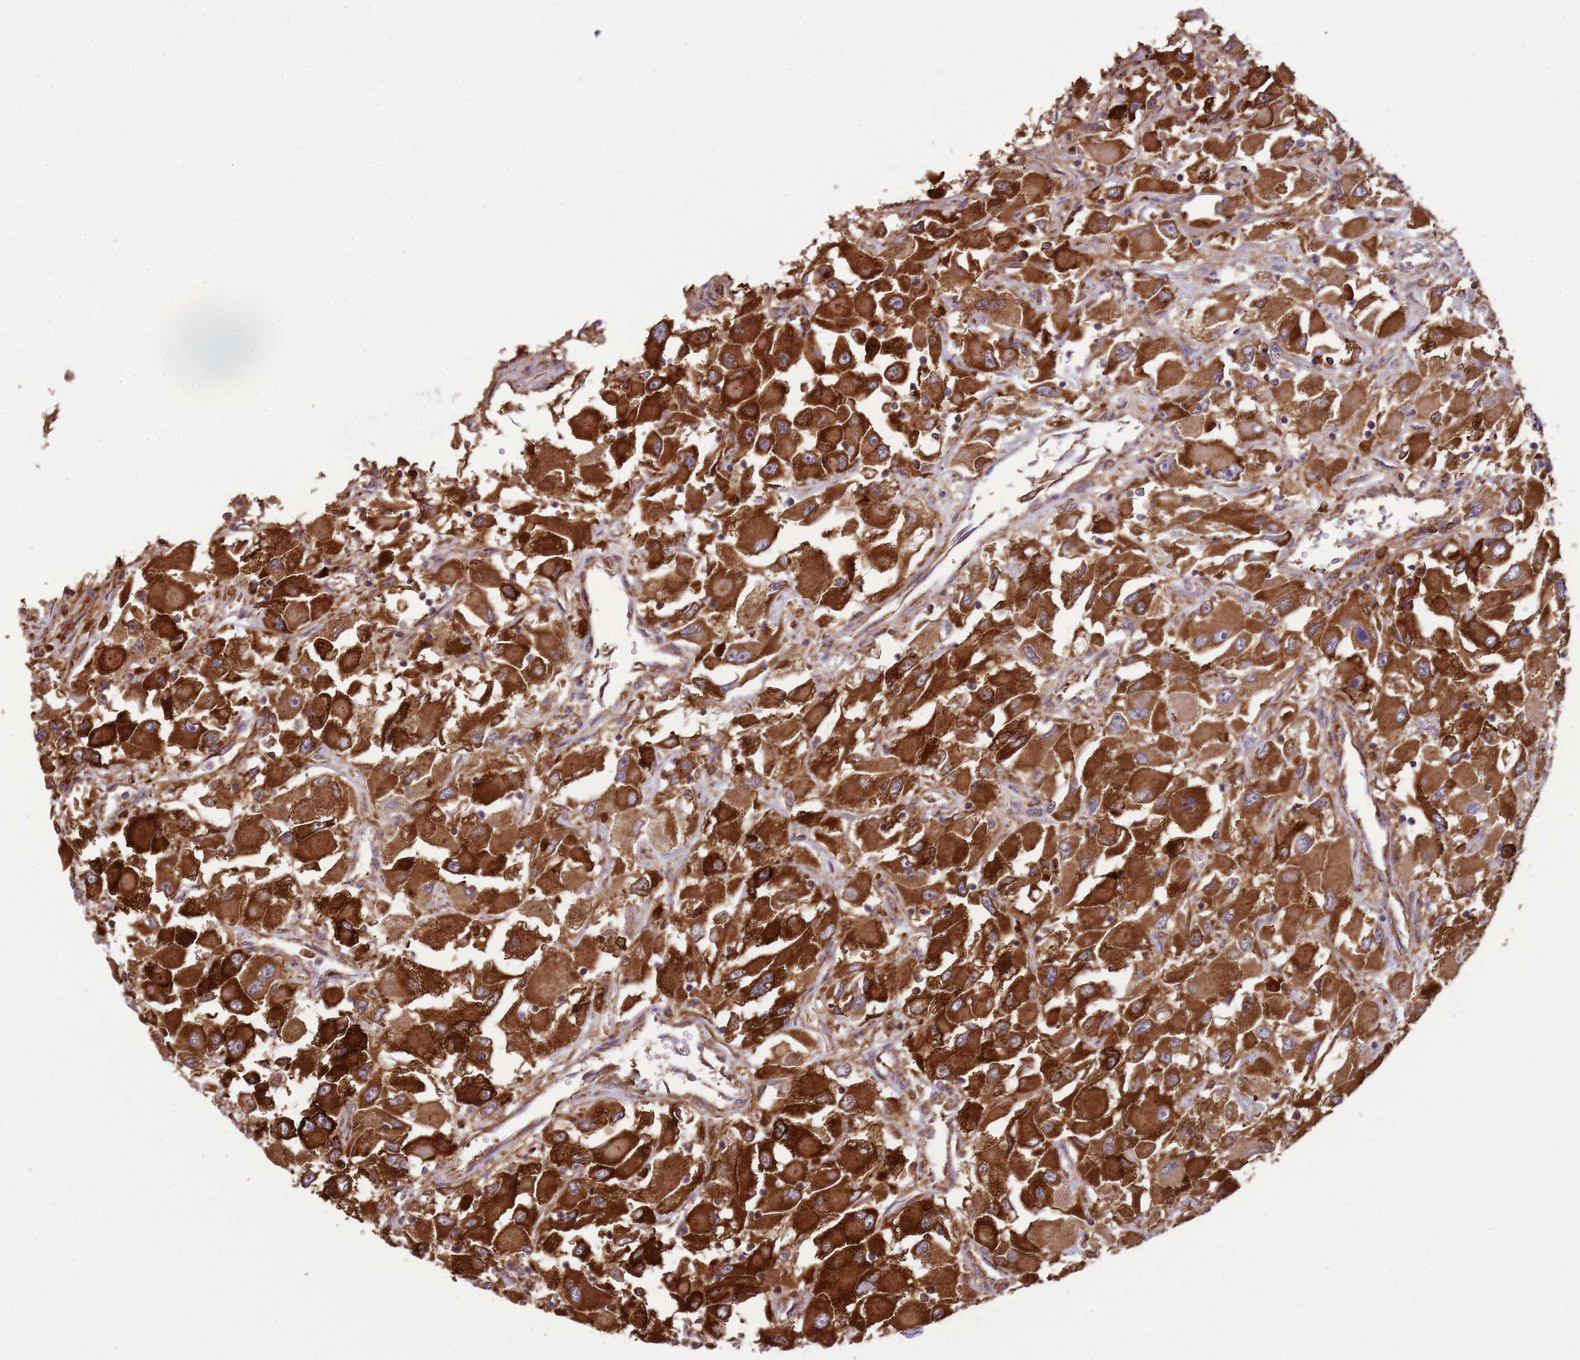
{"staining": {"intensity": "strong", "quantity": ">75%", "location": "cytoplasmic/membranous"}, "tissue": "renal cancer", "cell_type": "Tumor cells", "image_type": "cancer", "snomed": [{"axis": "morphology", "description": "Adenocarcinoma, NOS"}, {"axis": "topography", "description": "Kidney"}], "caption": "Protein staining of renal adenocarcinoma tissue exhibits strong cytoplasmic/membranous staining in about >75% of tumor cells. The staining was performed using DAB to visualize the protein expression in brown, while the nuclei were stained in blue with hematoxylin (Magnification: 20x).", "gene": "GABRE", "patient": {"sex": "female", "age": 52}}